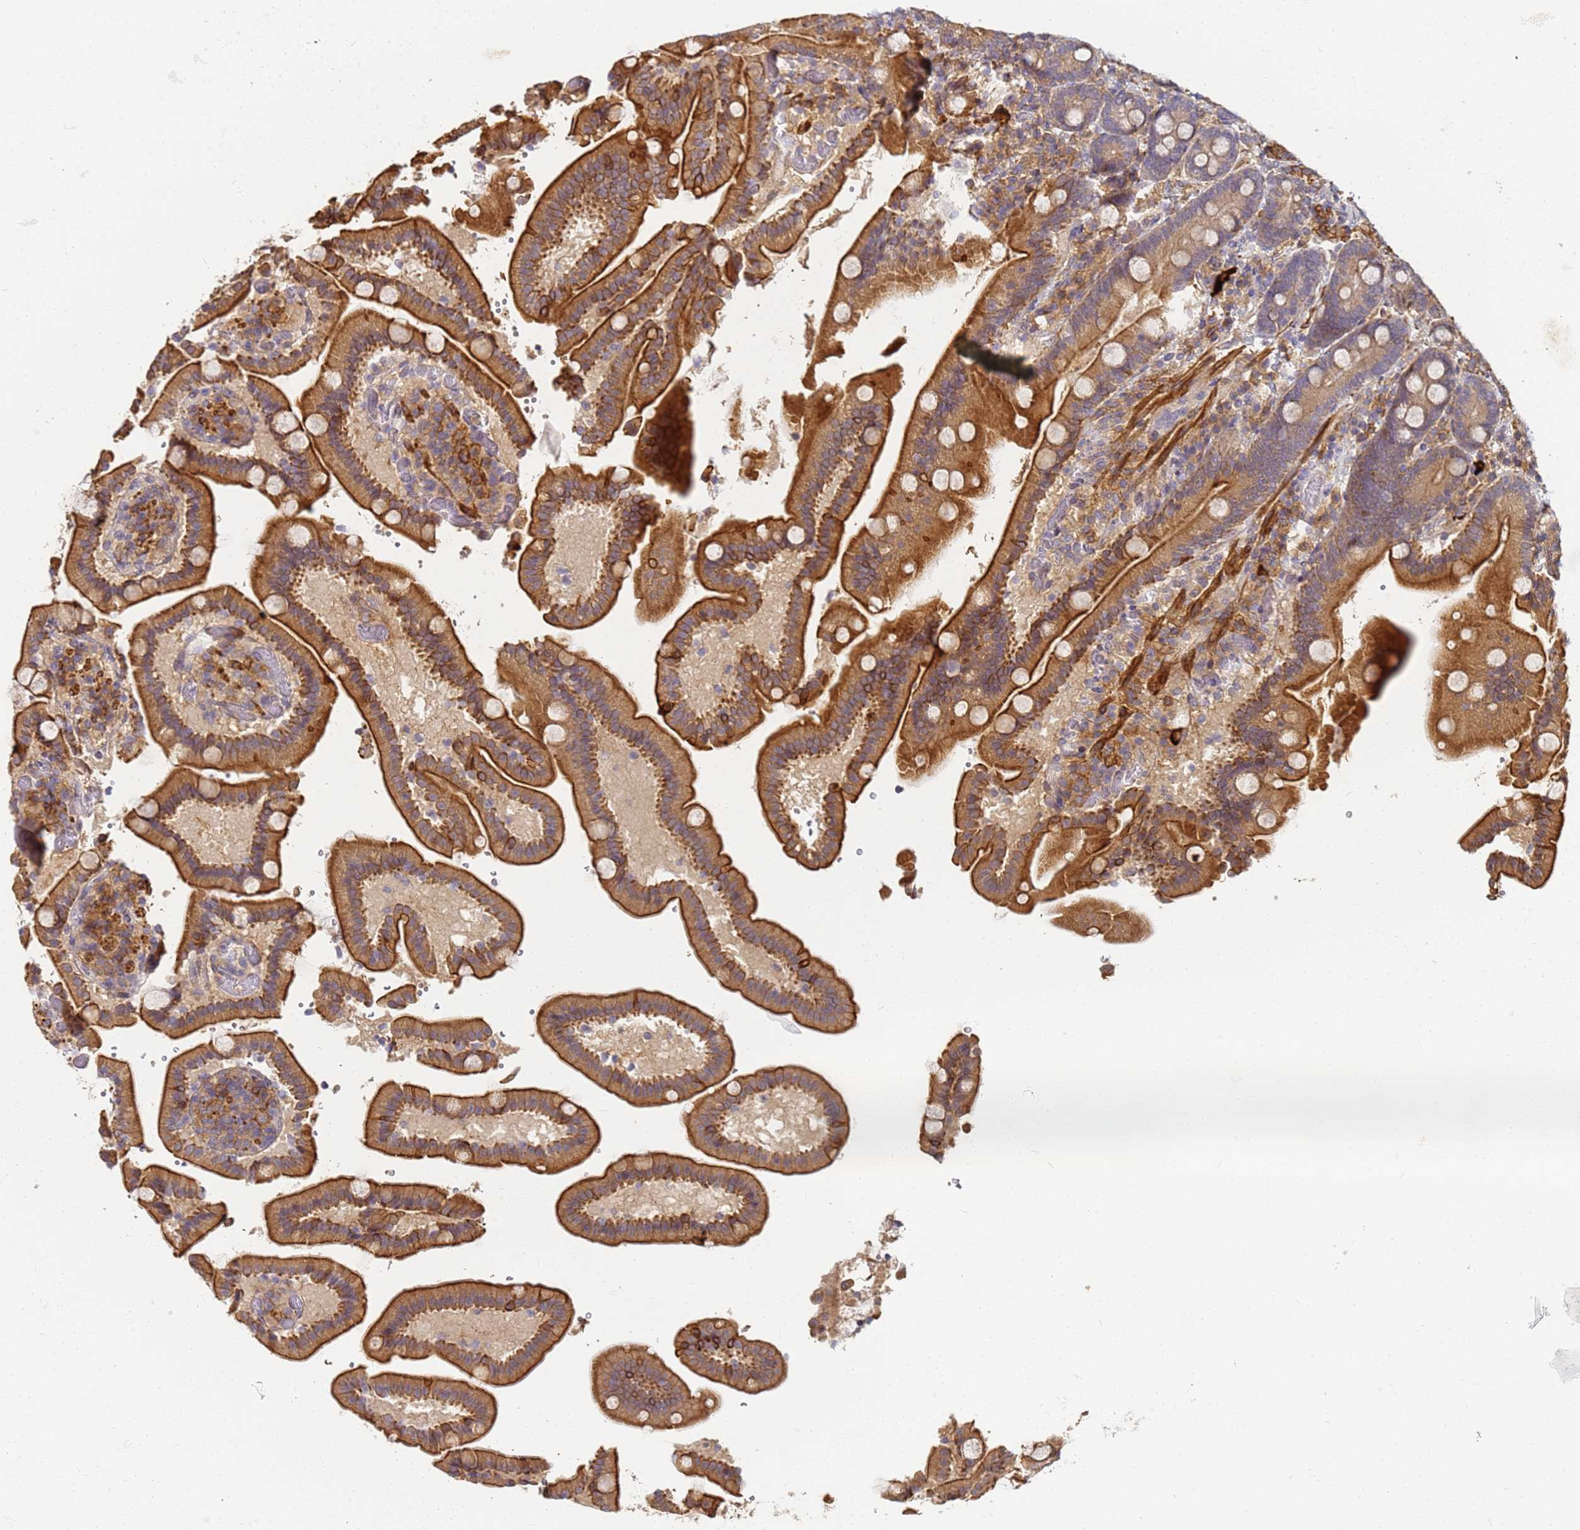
{"staining": {"intensity": "strong", "quantity": "25%-75%", "location": "cytoplasmic/membranous"}, "tissue": "duodenum", "cell_type": "Glandular cells", "image_type": "normal", "snomed": [{"axis": "morphology", "description": "Normal tissue, NOS"}, {"axis": "topography", "description": "Duodenum"}], "caption": "Duodenum stained with immunohistochemistry shows strong cytoplasmic/membranous expression in approximately 25%-75% of glandular cells. Nuclei are stained in blue.", "gene": "LRRC69", "patient": {"sex": "female", "age": 62}}